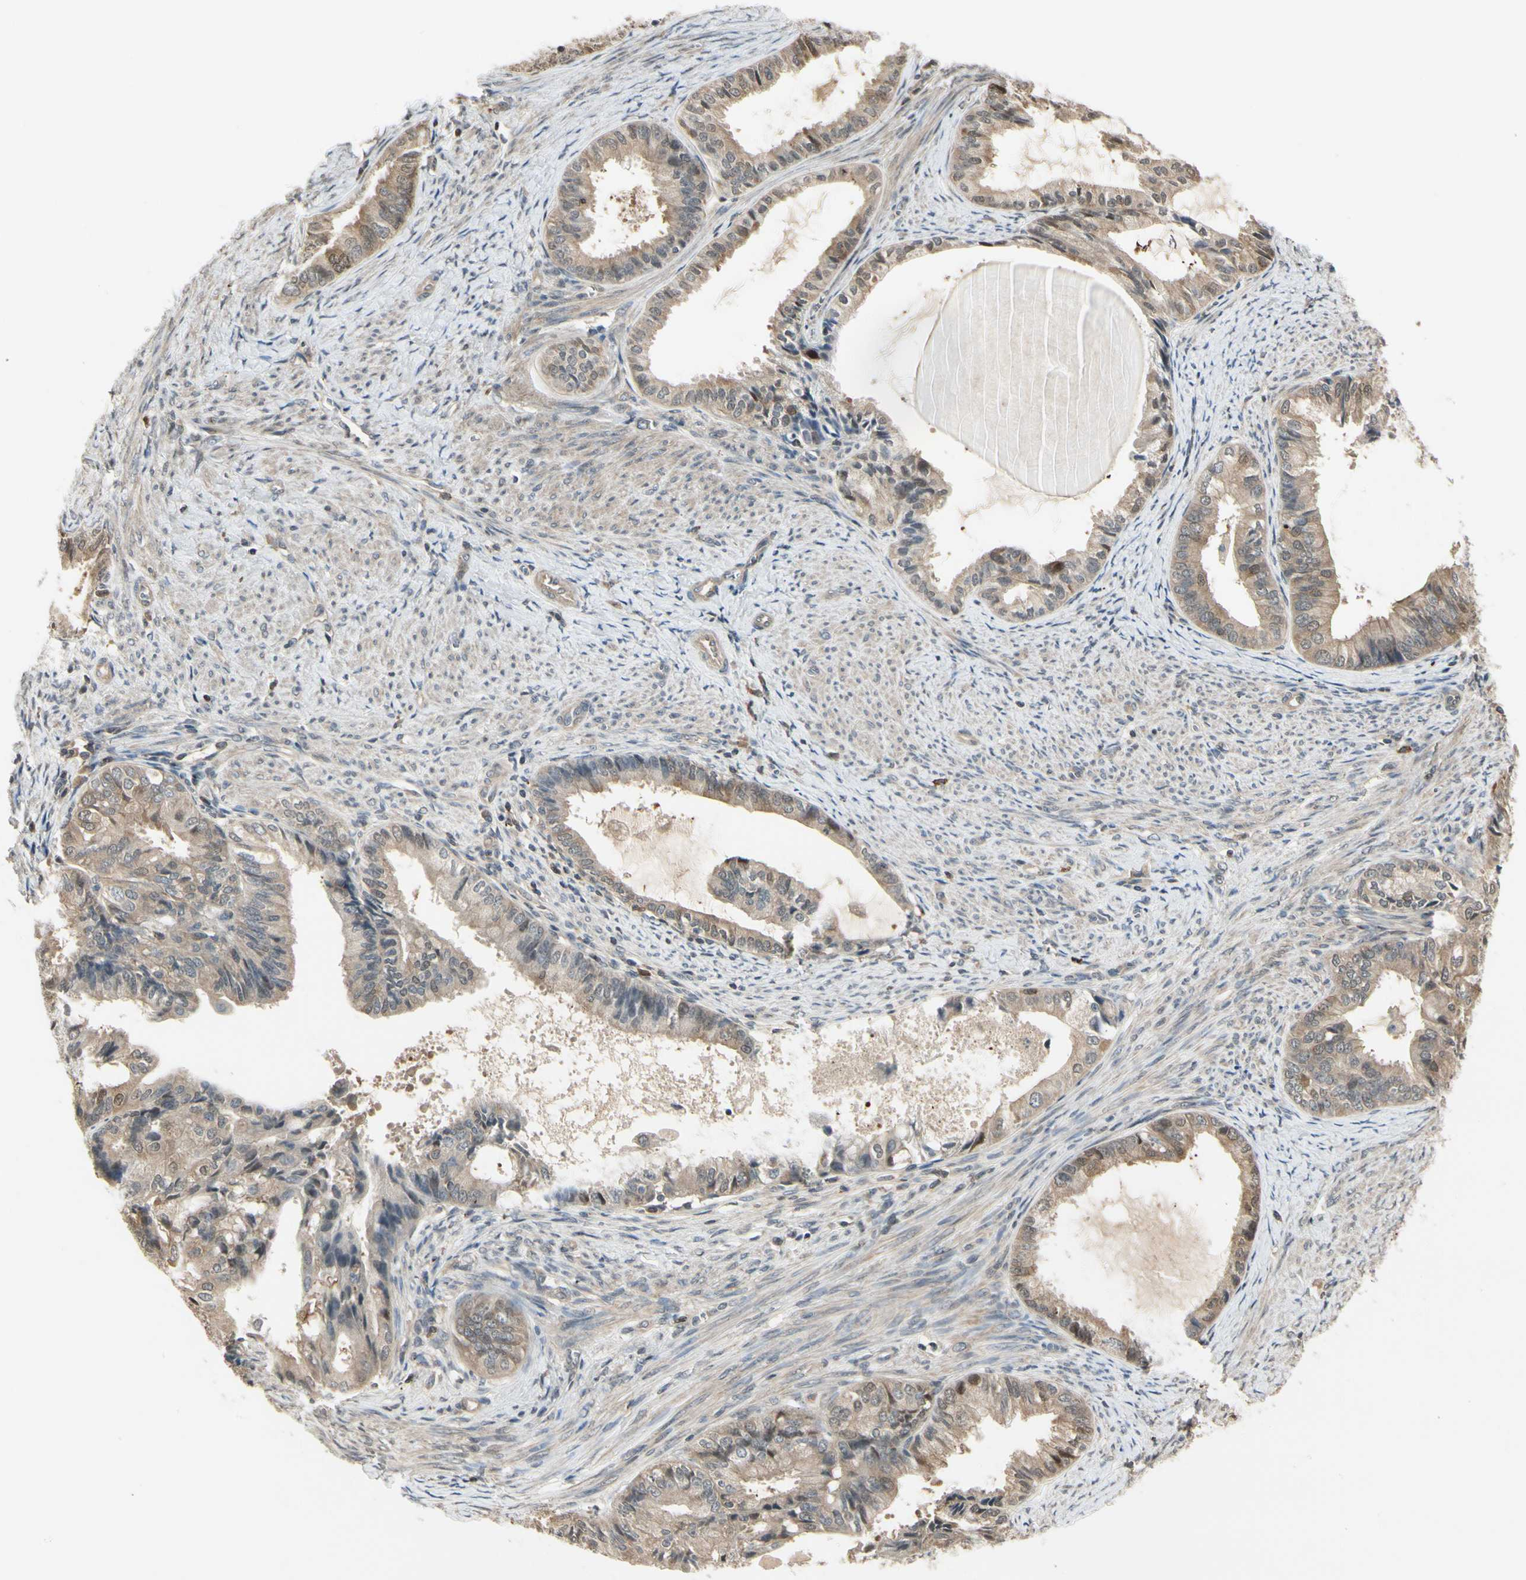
{"staining": {"intensity": "moderate", "quantity": ">75%", "location": "cytoplasmic/membranous"}, "tissue": "endometrial cancer", "cell_type": "Tumor cells", "image_type": "cancer", "snomed": [{"axis": "morphology", "description": "Adenocarcinoma, NOS"}, {"axis": "topography", "description": "Endometrium"}], "caption": "Adenocarcinoma (endometrial) stained with immunohistochemistry (IHC) displays moderate cytoplasmic/membranous expression in approximately >75% of tumor cells.", "gene": "EVC", "patient": {"sex": "female", "age": 86}}